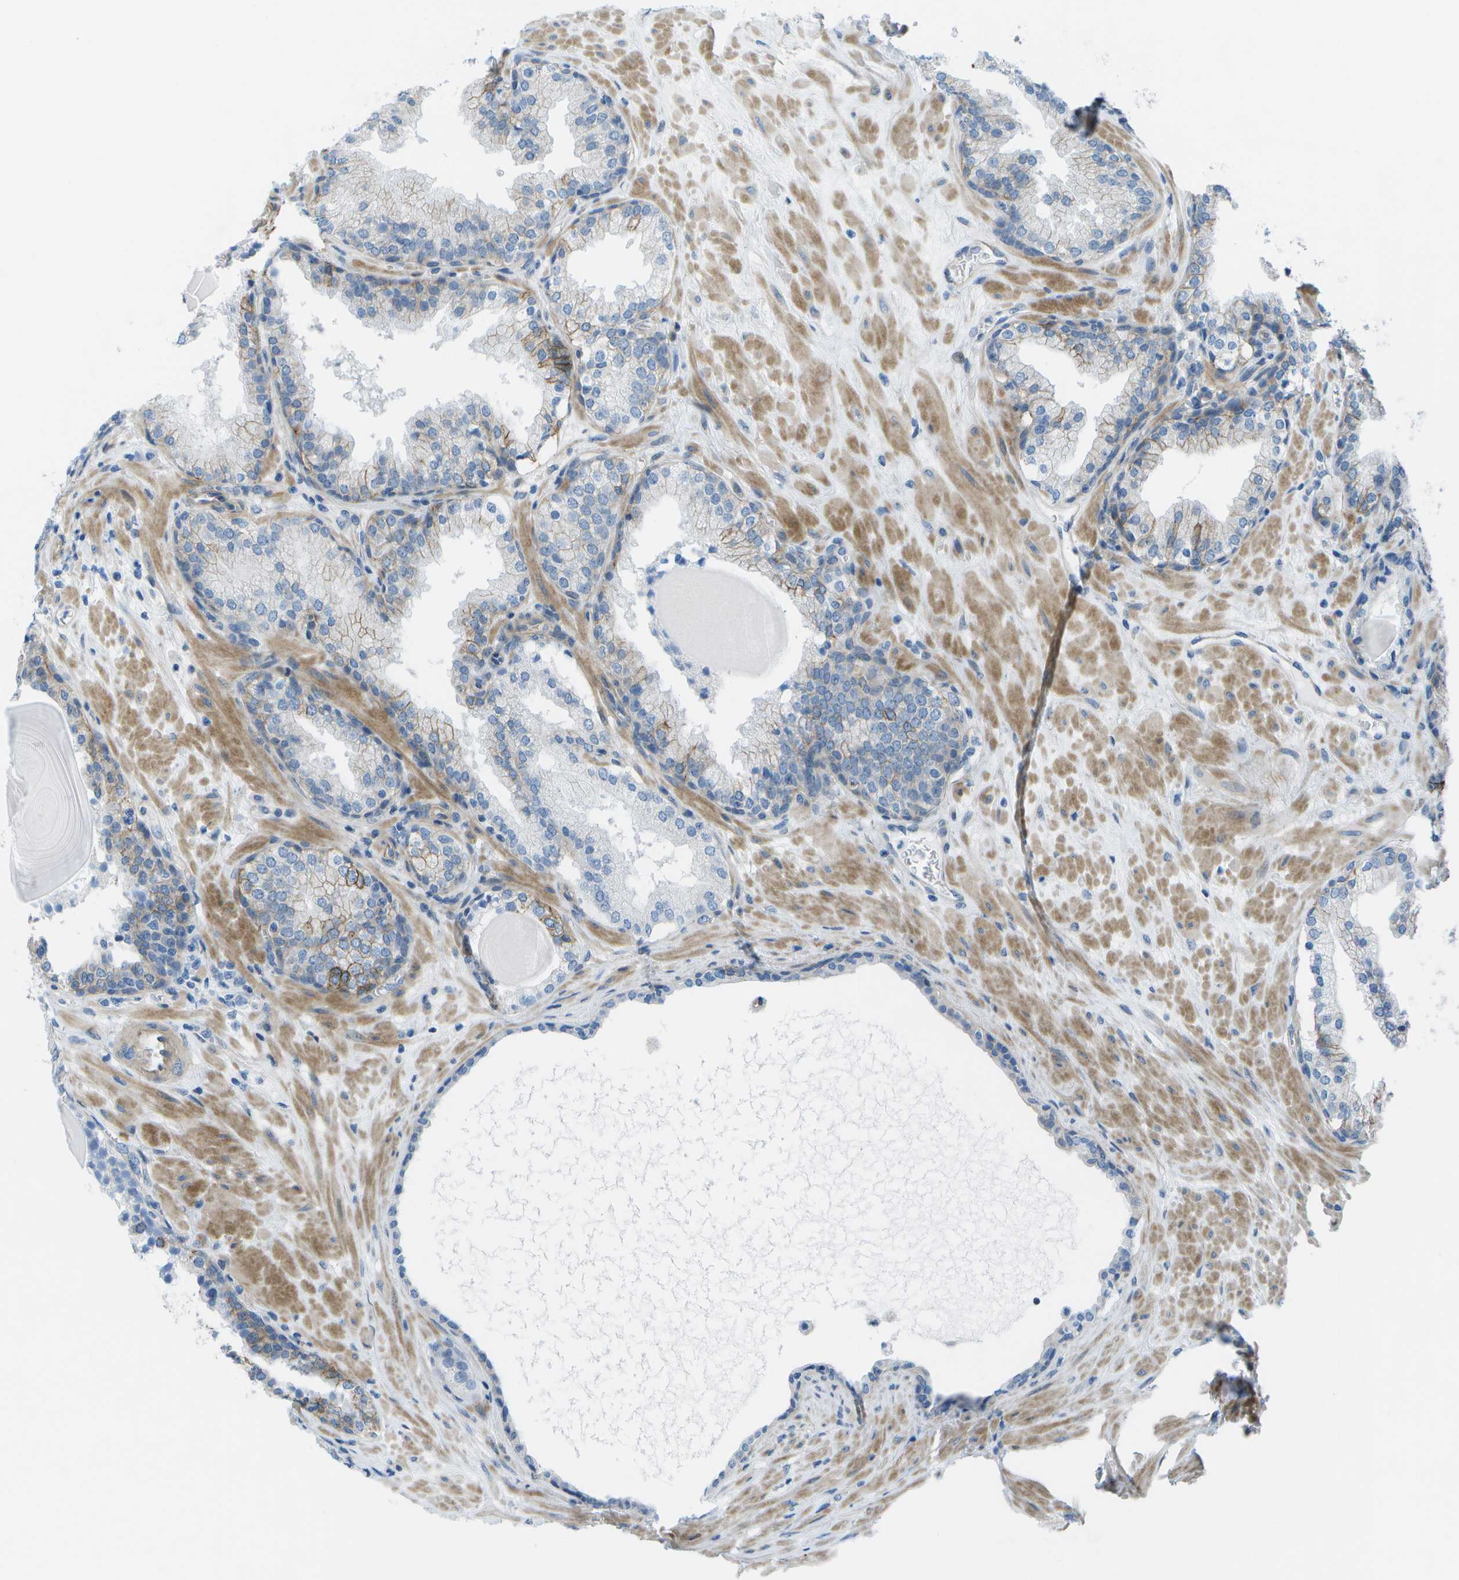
{"staining": {"intensity": "moderate", "quantity": "<25%", "location": "cytoplasmic/membranous"}, "tissue": "prostate", "cell_type": "Glandular cells", "image_type": "normal", "snomed": [{"axis": "morphology", "description": "Normal tissue, NOS"}, {"axis": "topography", "description": "Prostate"}], "caption": "A low amount of moderate cytoplasmic/membranous staining is appreciated in approximately <25% of glandular cells in normal prostate. The protein of interest is shown in brown color, while the nuclei are stained blue.", "gene": "SORBS3", "patient": {"sex": "male", "age": 51}}